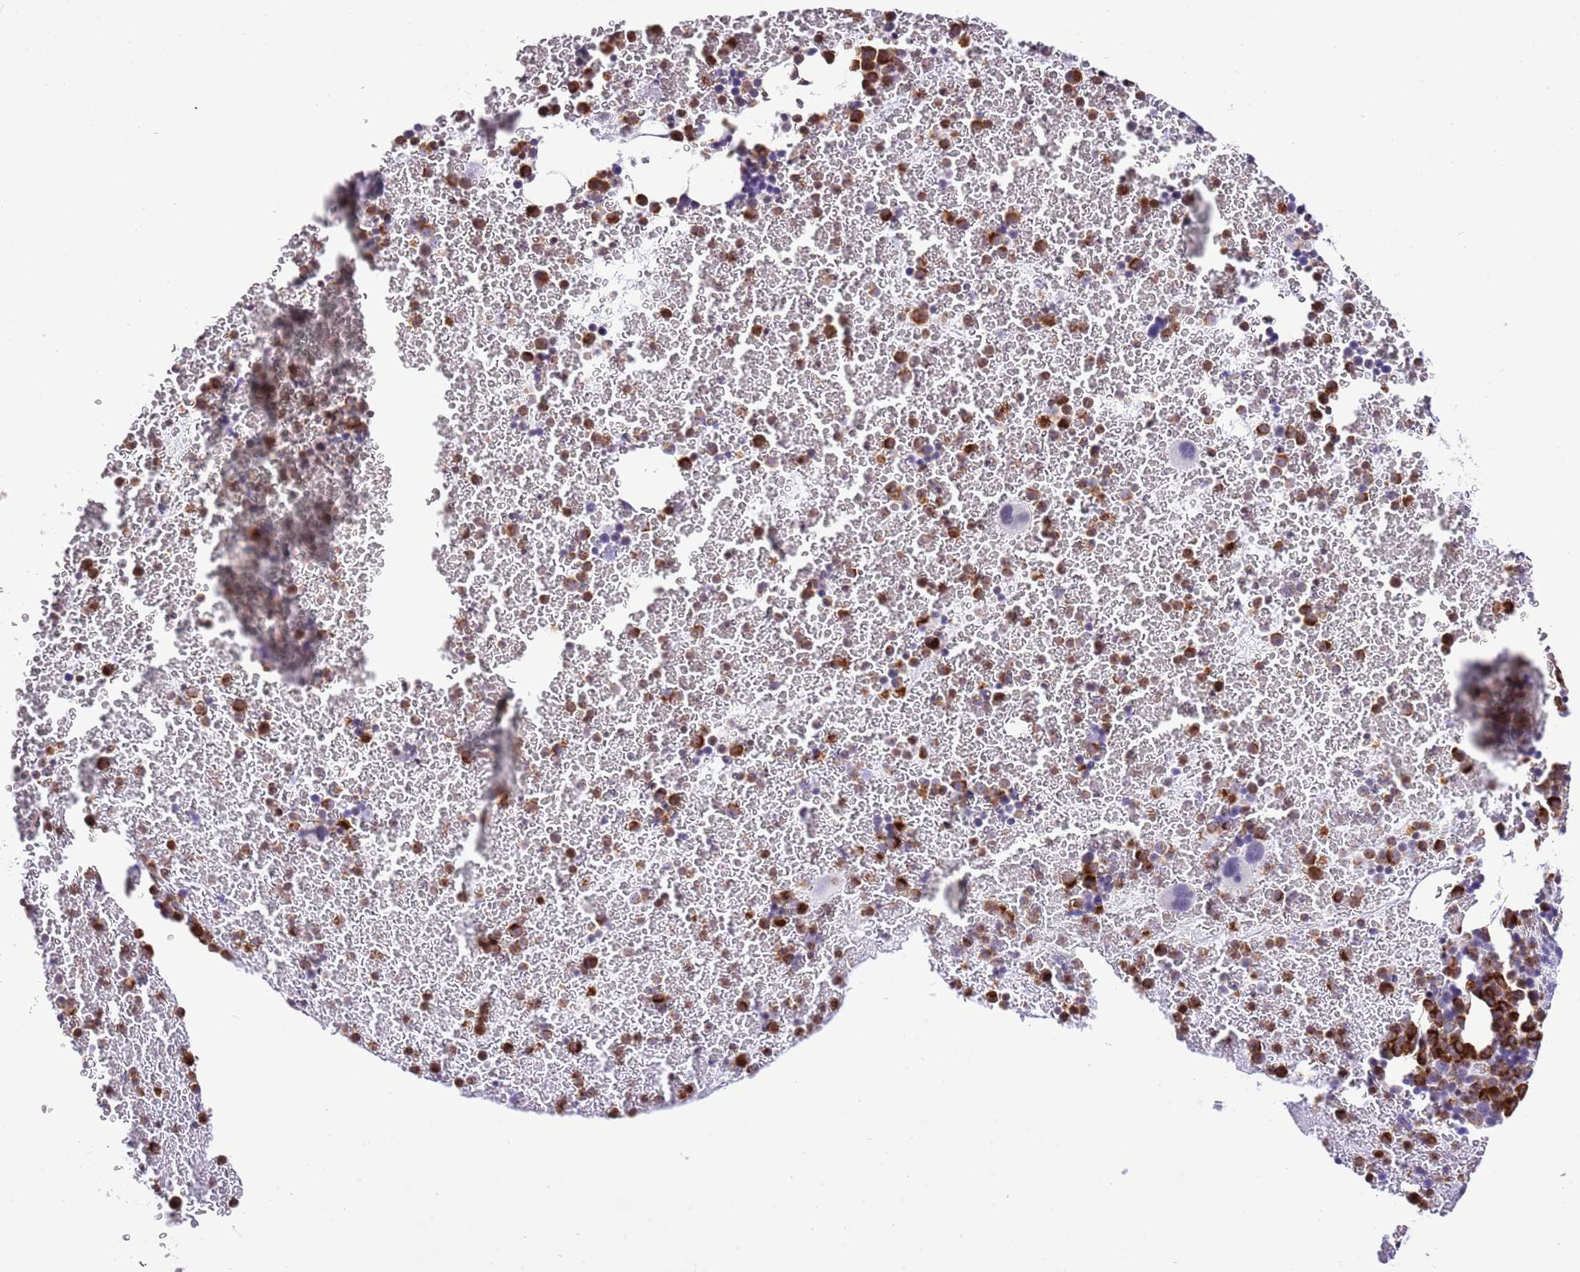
{"staining": {"intensity": "strong", "quantity": "25%-75%", "location": "cytoplasmic/membranous"}, "tissue": "bone marrow", "cell_type": "Hematopoietic cells", "image_type": "normal", "snomed": [{"axis": "morphology", "description": "Normal tissue, NOS"}, {"axis": "topography", "description": "Bone marrow"}], "caption": "This image shows IHC staining of normal bone marrow, with high strong cytoplasmic/membranous positivity in approximately 25%-75% of hematopoietic cells.", "gene": "PRR15", "patient": {"sex": "male", "age": 11}}